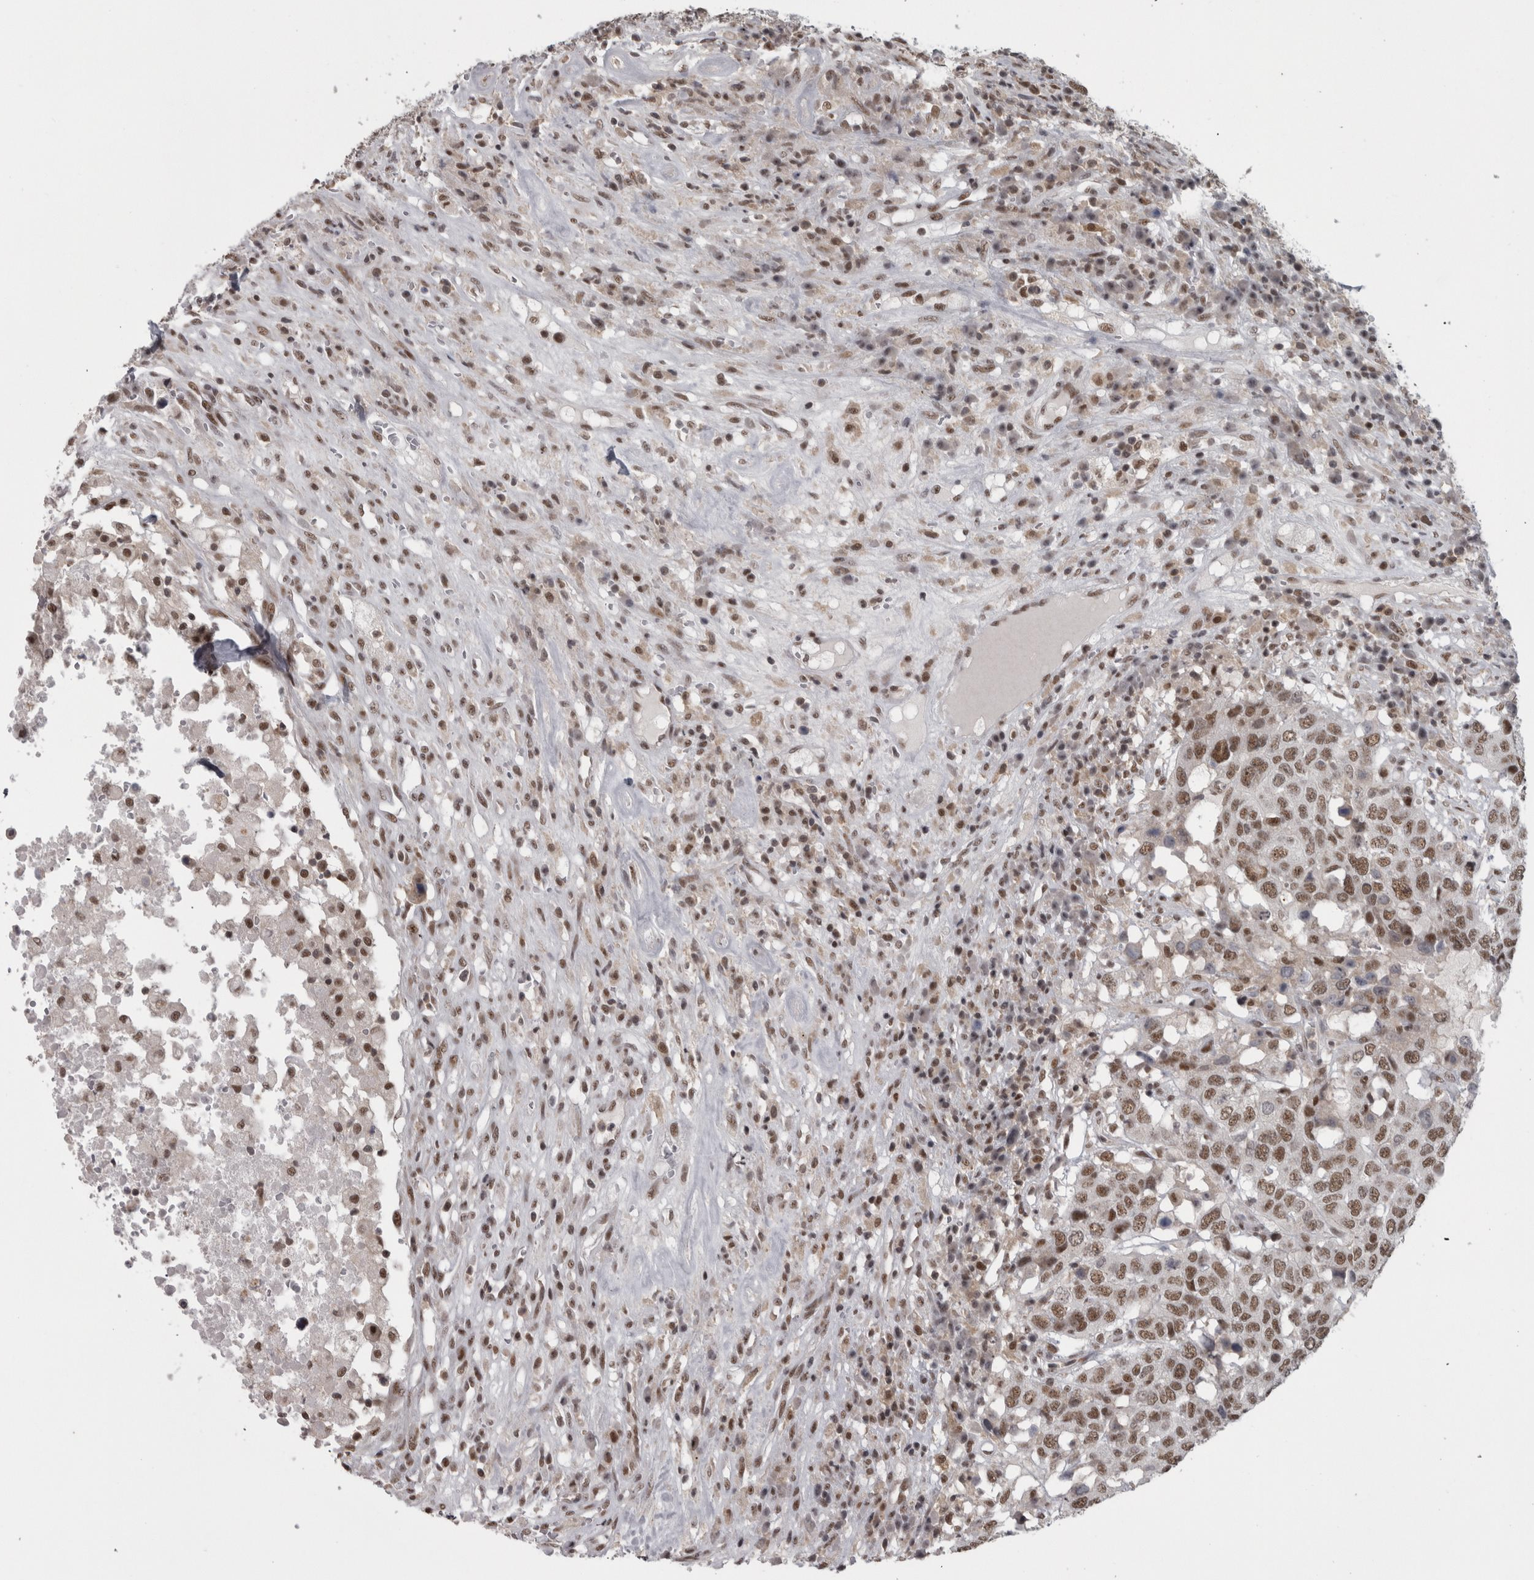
{"staining": {"intensity": "moderate", "quantity": ">75%", "location": "nuclear"}, "tissue": "head and neck cancer", "cell_type": "Tumor cells", "image_type": "cancer", "snomed": [{"axis": "morphology", "description": "Squamous cell carcinoma, NOS"}, {"axis": "topography", "description": "Head-Neck"}], "caption": "Head and neck squamous cell carcinoma stained with immunohistochemistry (IHC) demonstrates moderate nuclear staining in about >75% of tumor cells.", "gene": "MICU3", "patient": {"sex": "male", "age": 66}}